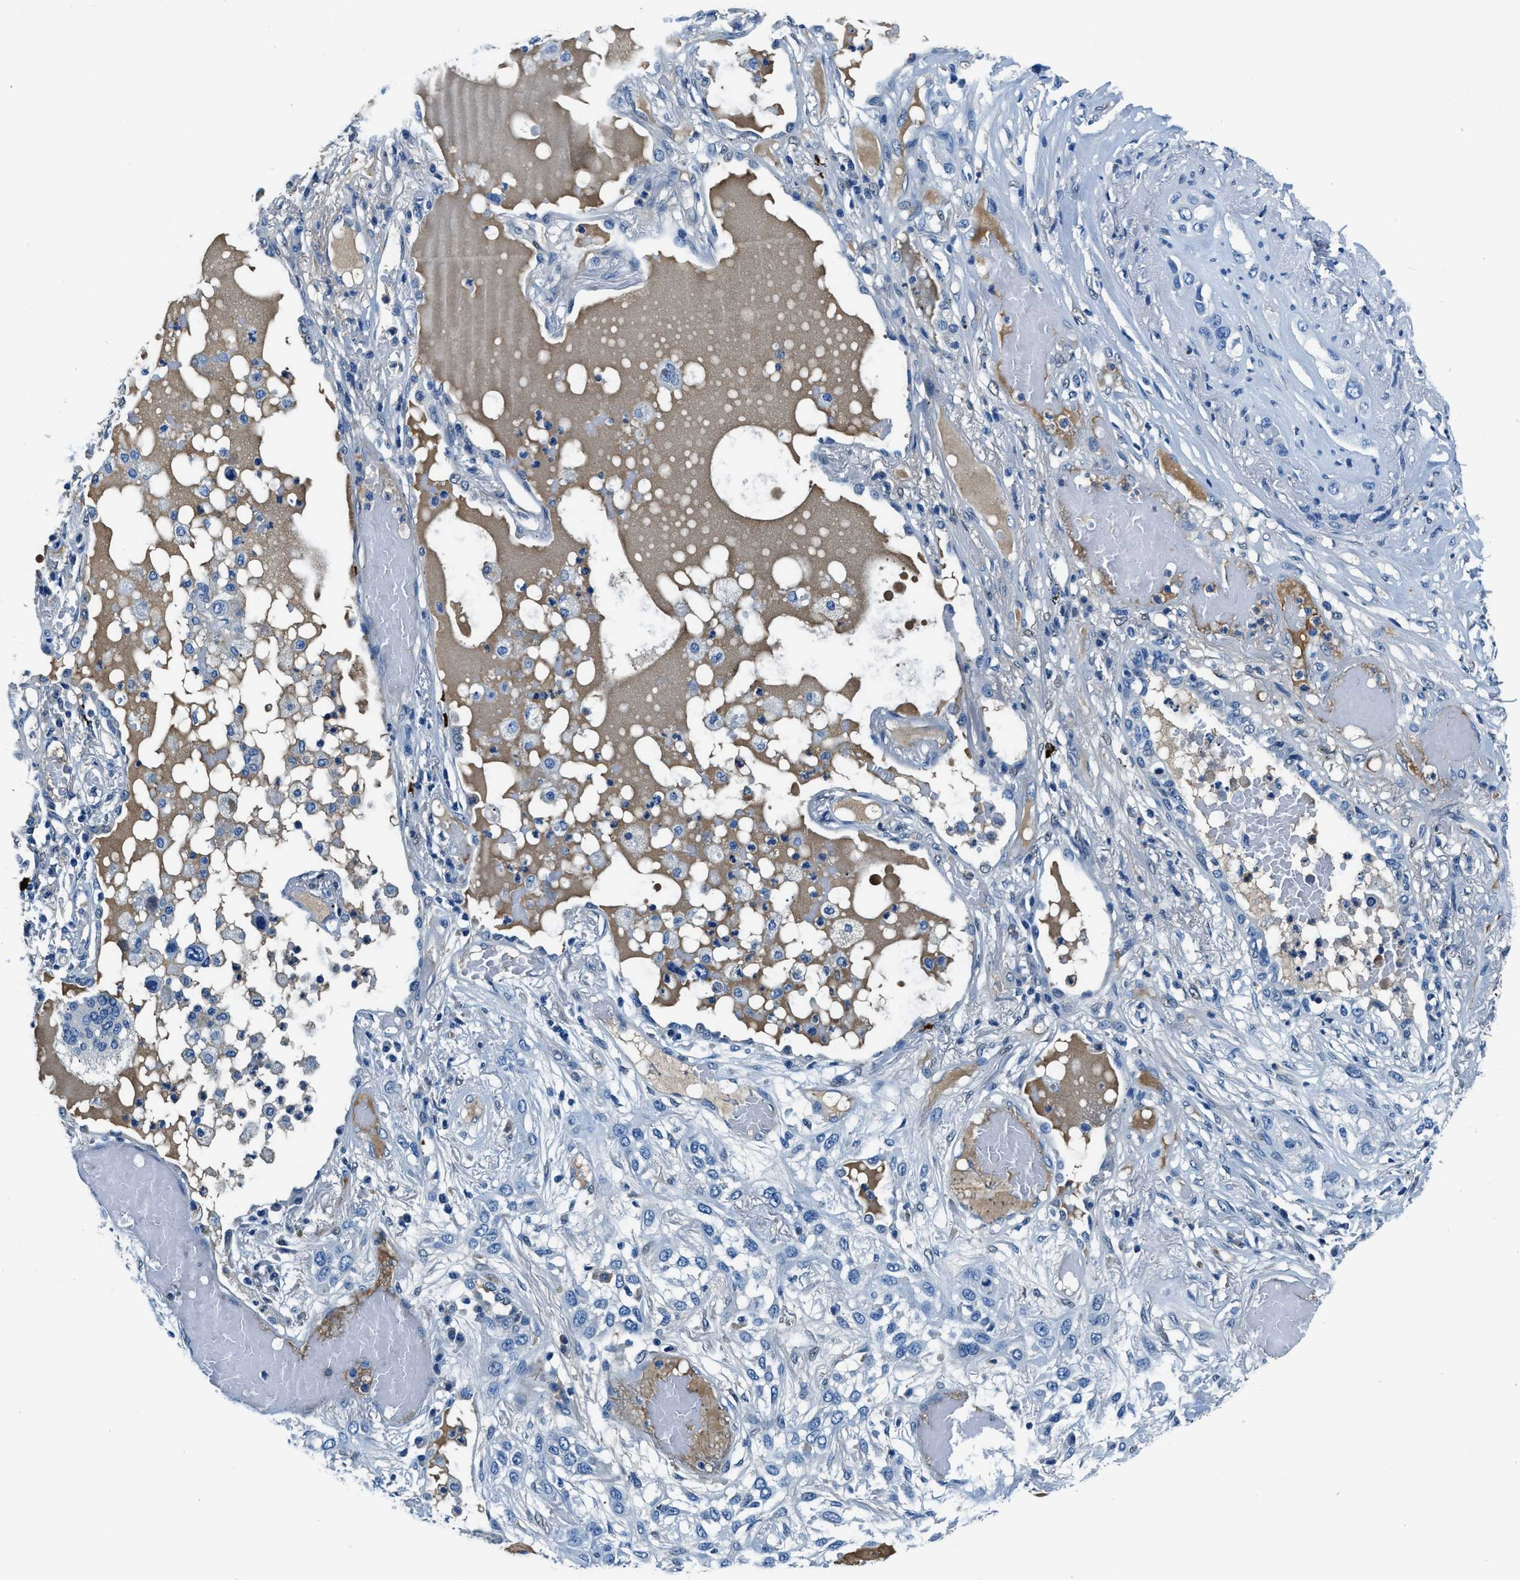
{"staining": {"intensity": "negative", "quantity": "none", "location": "none"}, "tissue": "lung cancer", "cell_type": "Tumor cells", "image_type": "cancer", "snomed": [{"axis": "morphology", "description": "Squamous cell carcinoma, NOS"}, {"axis": "topography", "description": "Lung"}], "caption": "Tumor cells are negative for brown protein staining in lung cancer (squamous cell carcinoma). (DAB immunohistochemistry visualized using brightfield microscopy, high magnification).", "gene": "TMEM186", "patient": {"sex": "male", "age": 71}}